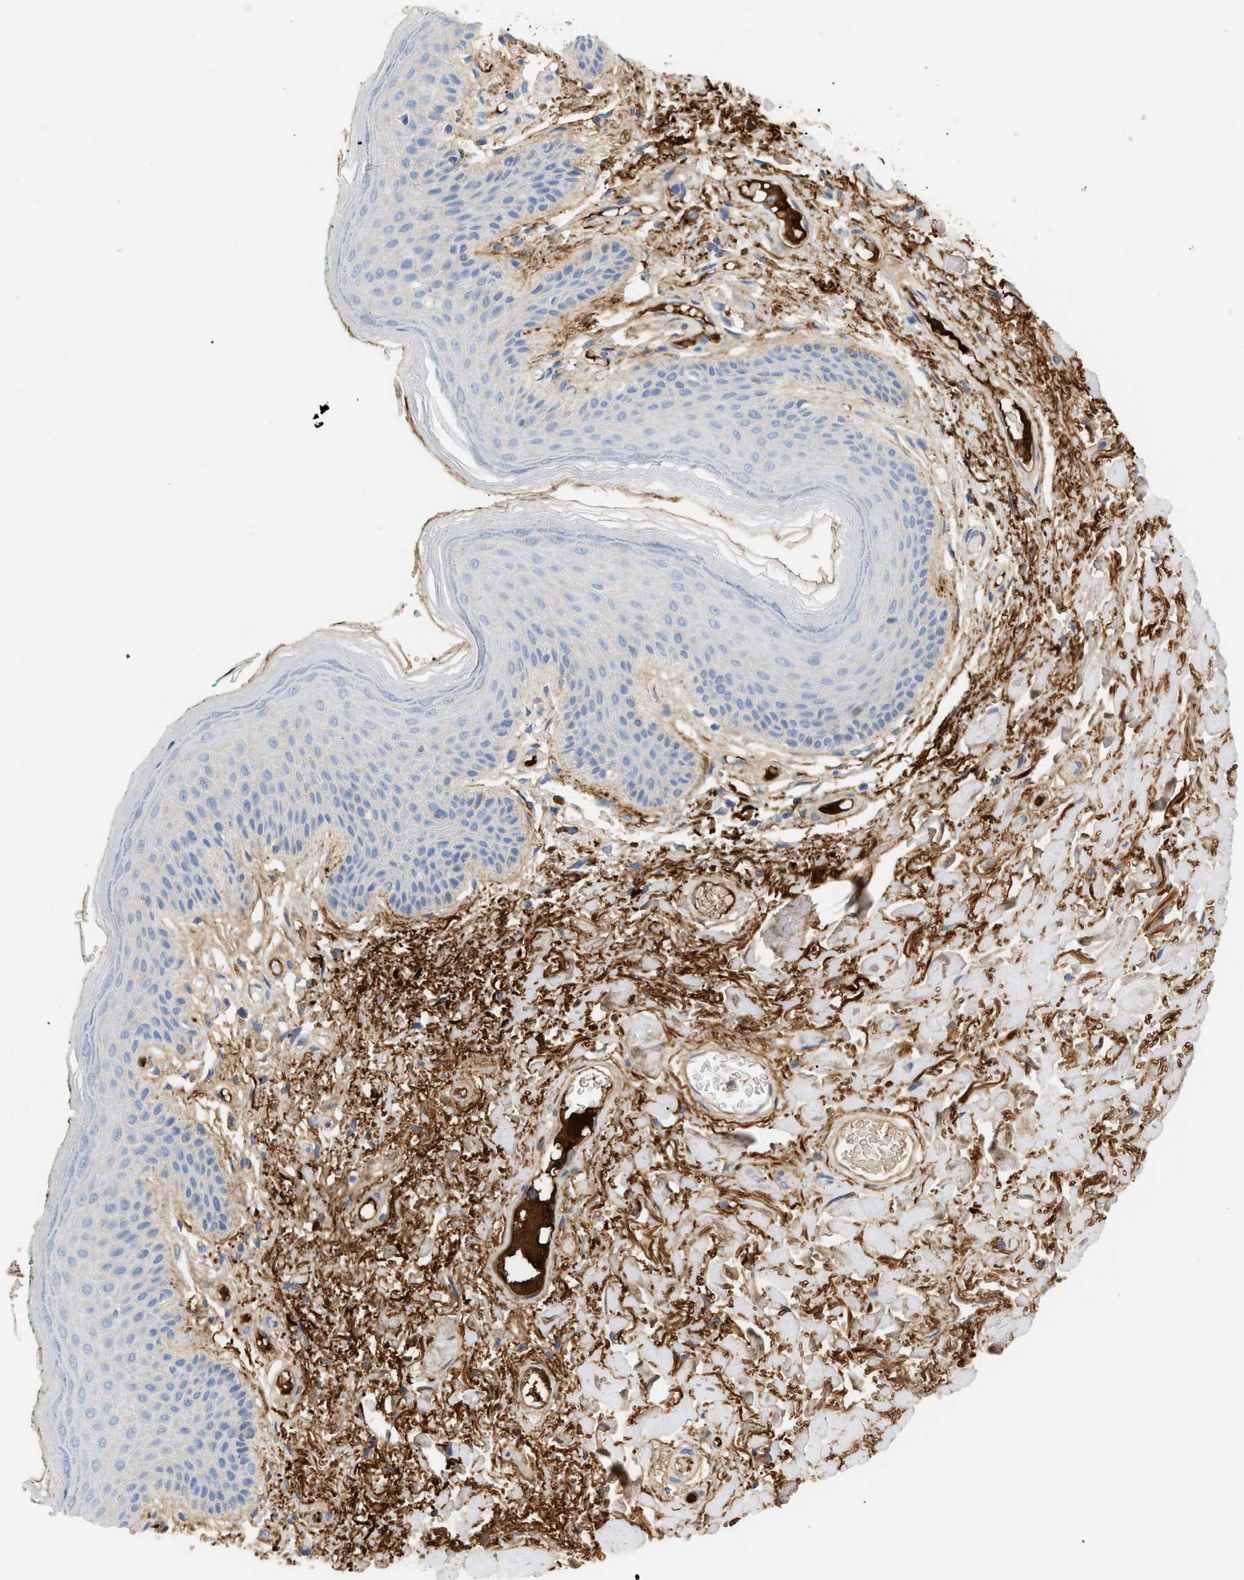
{"staining": {"intensity": "weak", "quantity": "25%-75%", "location": "cytoplasmic/membranous"}, "tissue": "skin", "cell_type": "Epidermal cells", "image_type": "normal", "snomed": [{"axis": "morphology", "description": "Normal tissue, NOS"}, {"axis": "topography", "description": "Anal"}], "caption": "Skin stained with a brown dye shows weak cytoplasmic/membranous positive expression in approximately 25%-75% of epidermal cells.", "gene": "CFH", "patient": {"sex": "male", "age": 74}}